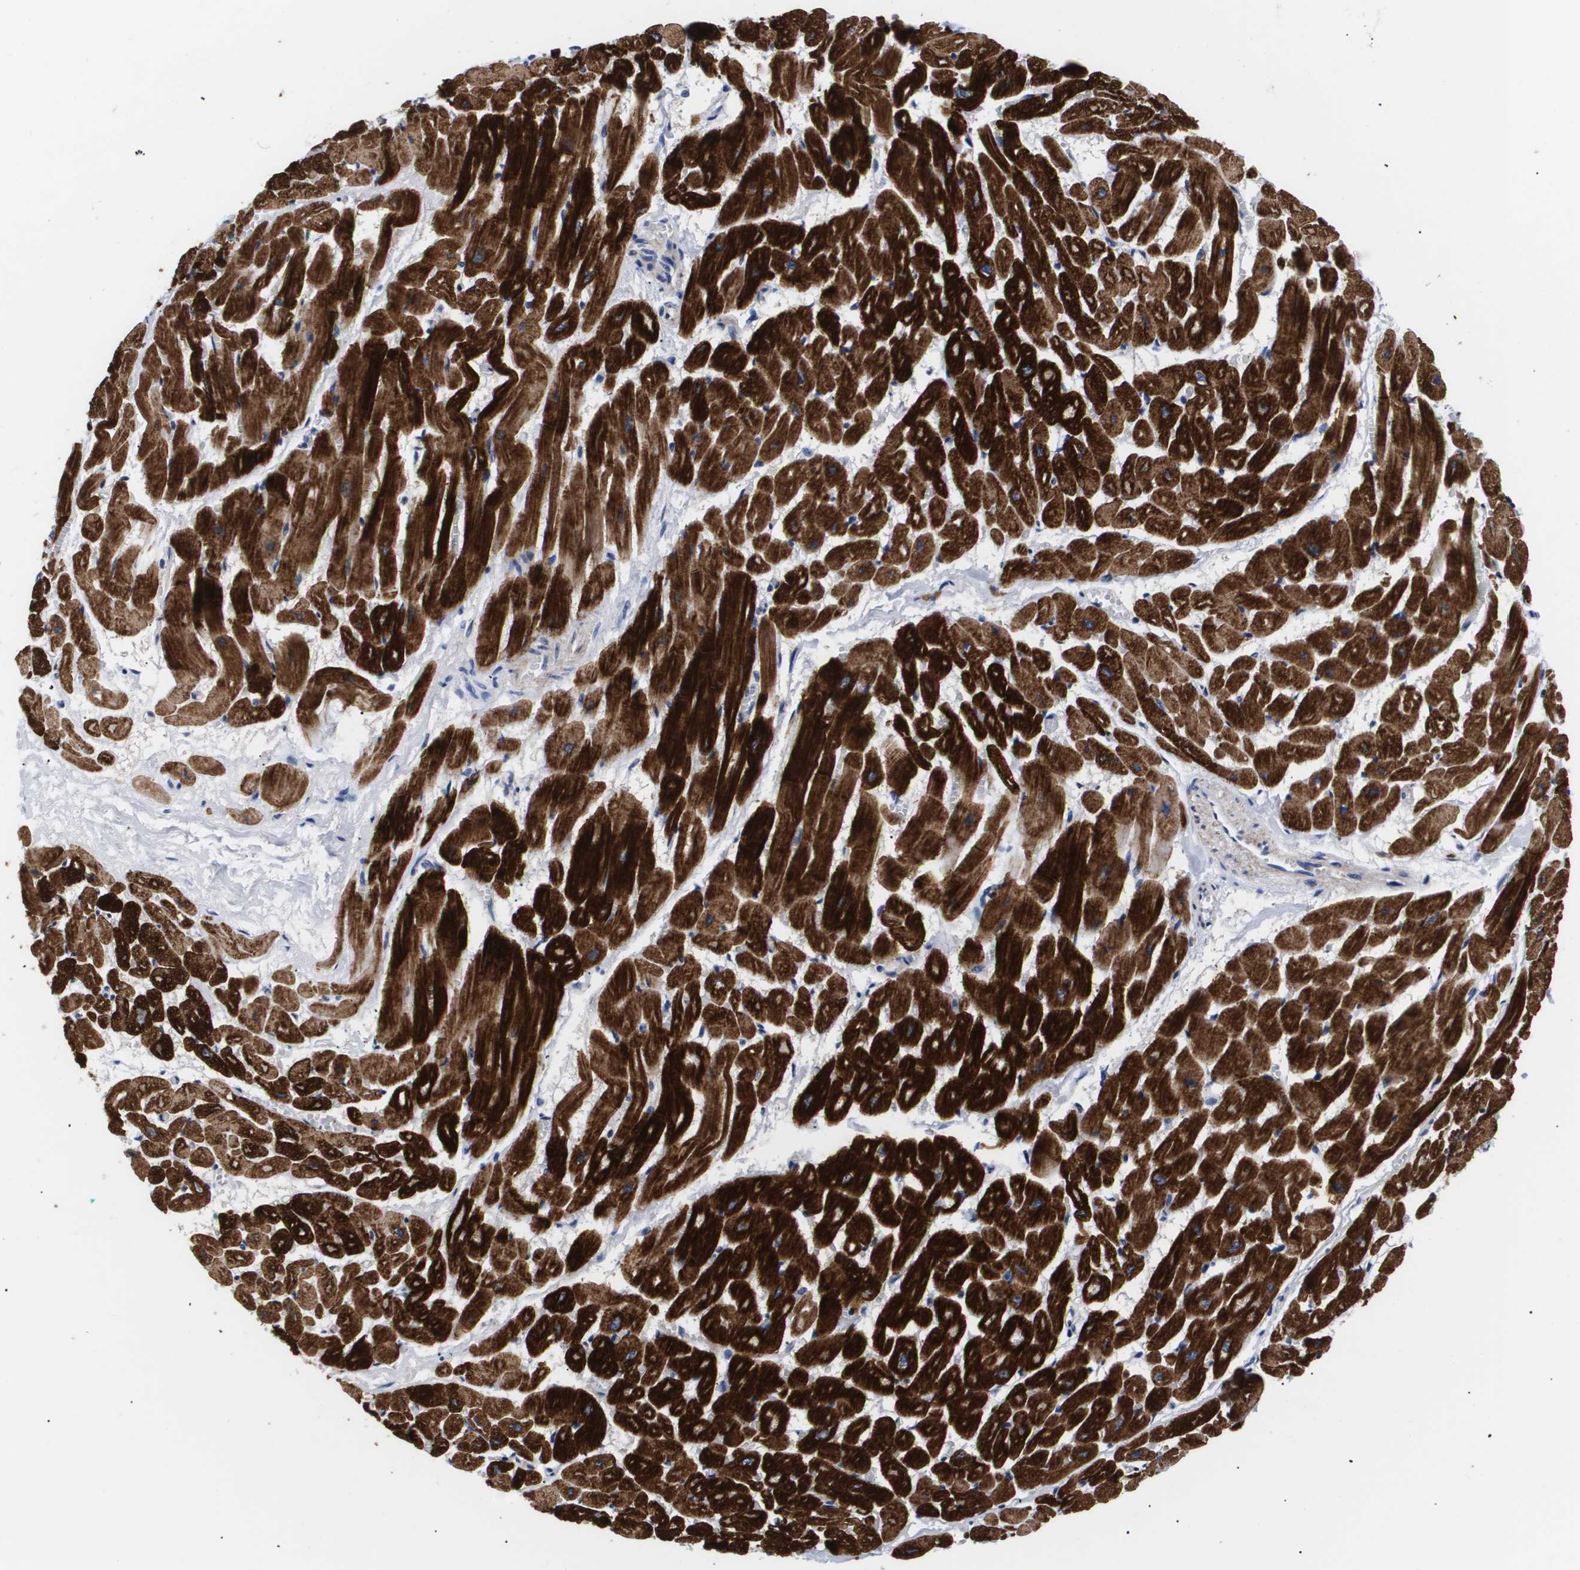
{"staining": {"intensity": "strong", "quantity": ">75%", "location": "cytoplasmic/membranous"}, "tissue": "heart muscle", "cell_type": "Cardiomyocytes", "image_type": "normal", "snomed": [{"axis": "morphology", "description": "Normal tissue, NOS"}, {"axis": "topography", "description": "Heart"}], "caption": "Protein staining of benign heart muscle demonstrates strong cytoplasmic/membranous staining in about >75% of cardiomyocytes. Immunohistochemistry (ihc) stains the protein of interest in brown and the nuclei are stained blue.", "gene": "SHD", "patient": {"sex": "male", "age": 45}}